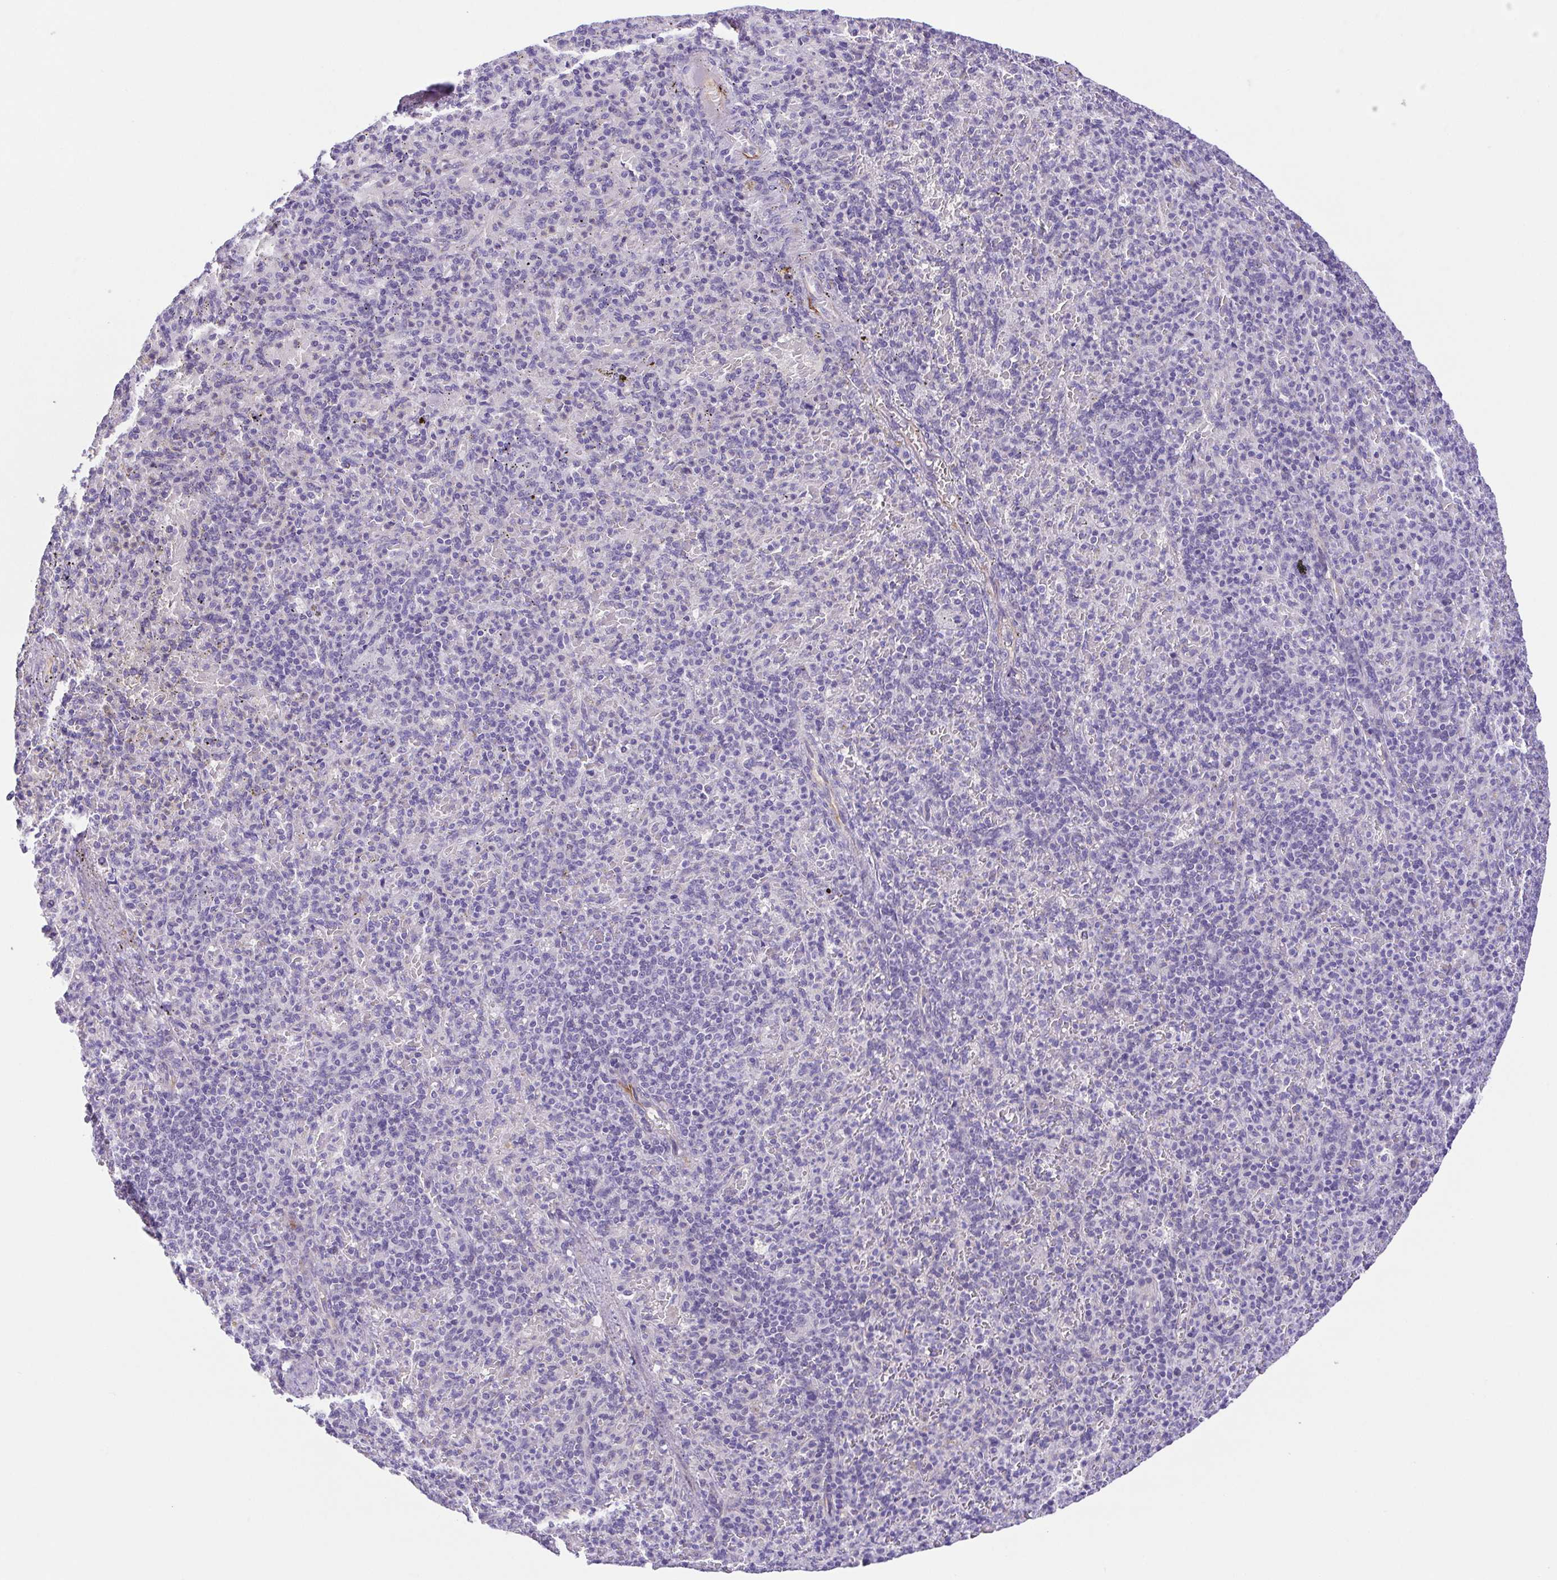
{"staining": {"intensity": "negative", "quantity": "none", "location": "none"}, "tissue": "spleen", "cell_type": "Cells in red pulp", "image_type": "normal", "snomed": [{"axis": "morphology", "description": "Normal tissue, NOS"}, {"axis": "topography", "description": "Spleen"}], "caption": "The photomicrograph shows no staining of cells in red pulp in unremarkable spleen.", "gene": "DCLK2", "patient": {"sex": "female", "age": 74}}